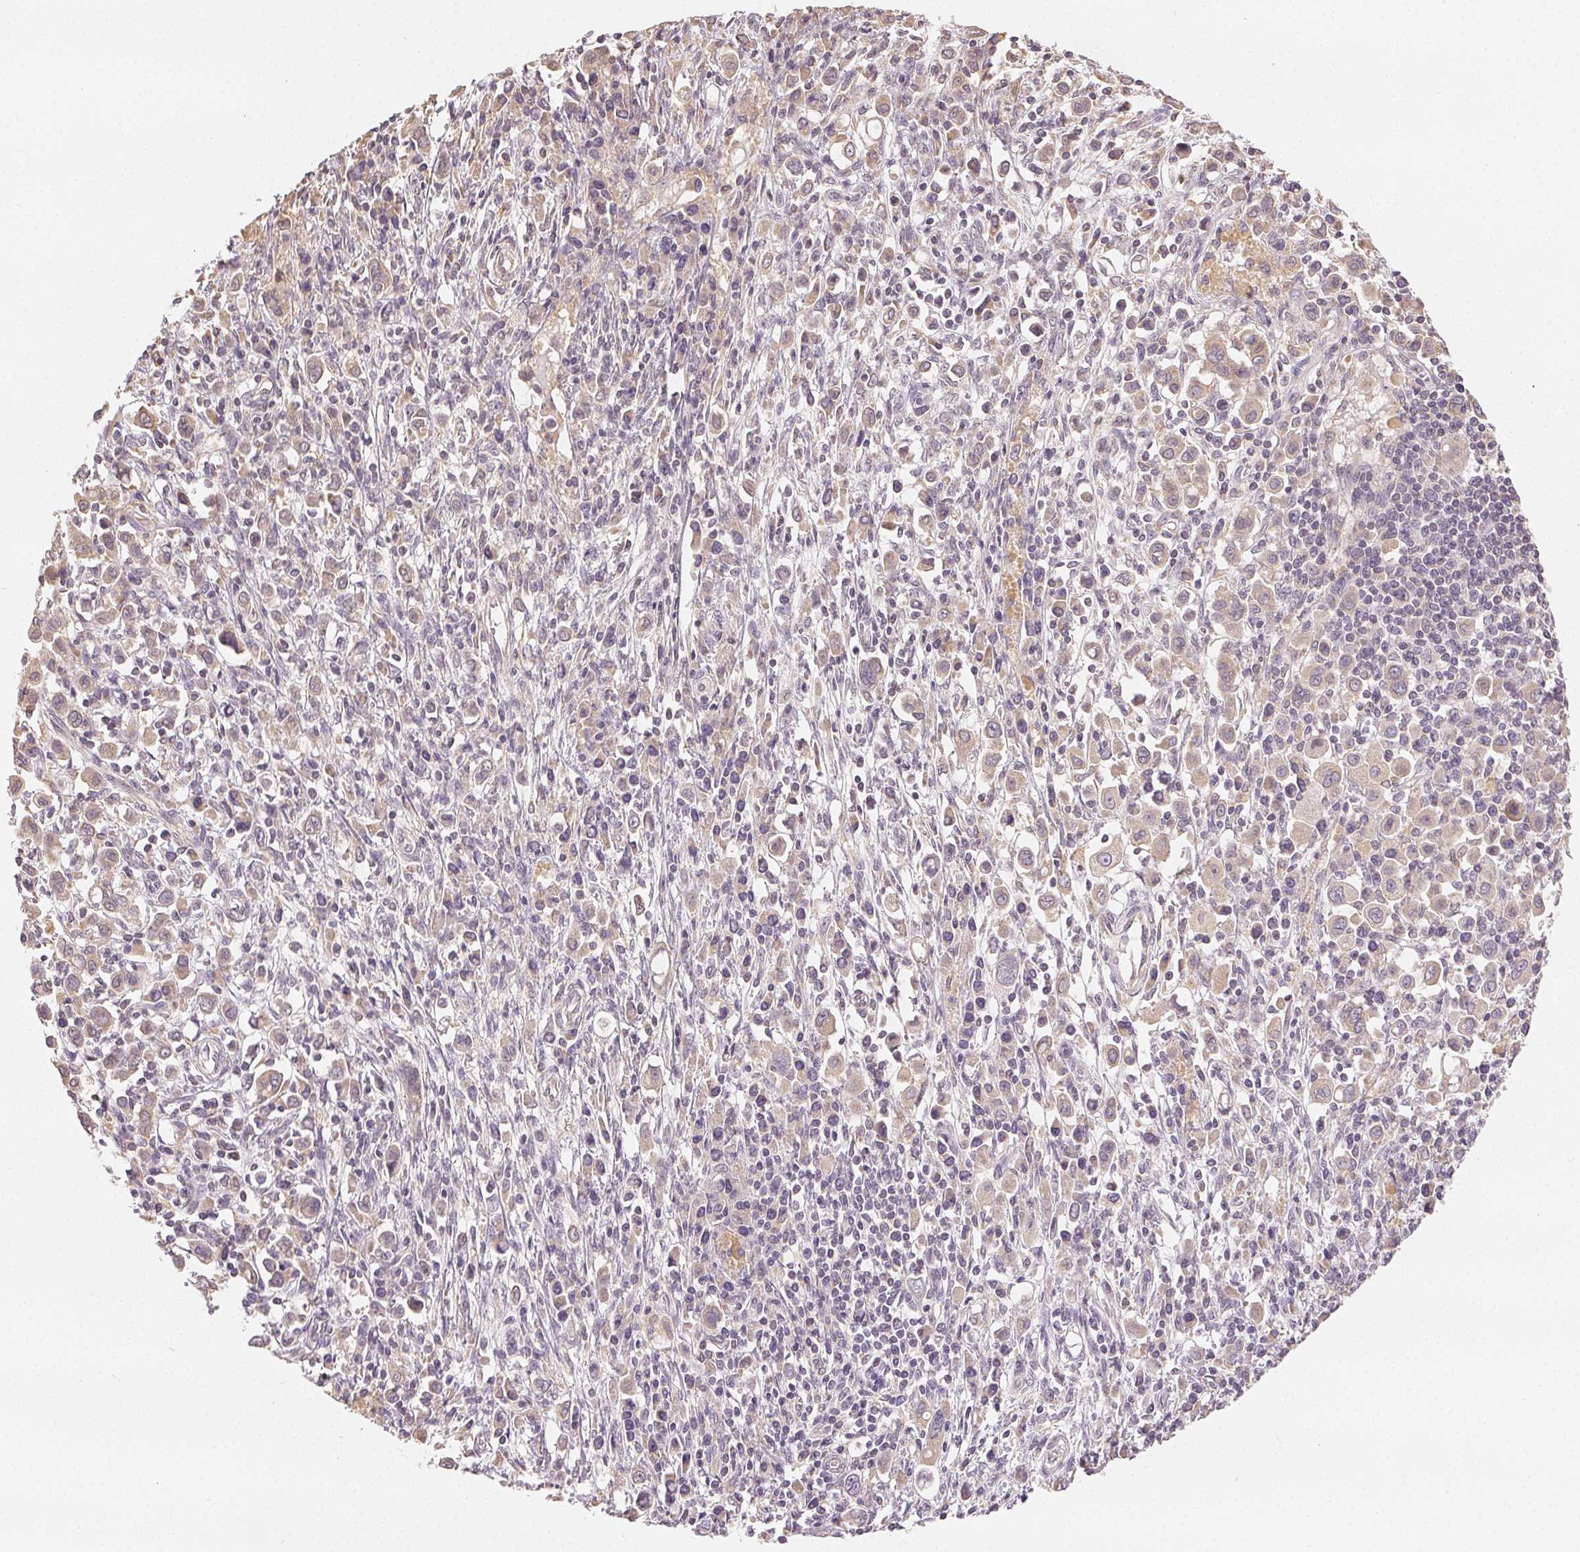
{"staining": {"intensity": "negative", "quantity": "none", "location": "none"}, "tissue": "stomach cancer", "cell_type": "Tumor cells", "image_type": "cancer", "snomed": [{"axis": "morphology", "description": "Adenocarcinoma, NOS"}, {"axis": "topography", "description": "Stomach, upper"}], "caption": "The immunohistochemistry (IHC) image has no significant staining in tumor cells of stomach cancer (adenocarcinoma) tissue.", "gene": "SEZ6L2", "patient": {"sex": "male", "age": 75}}